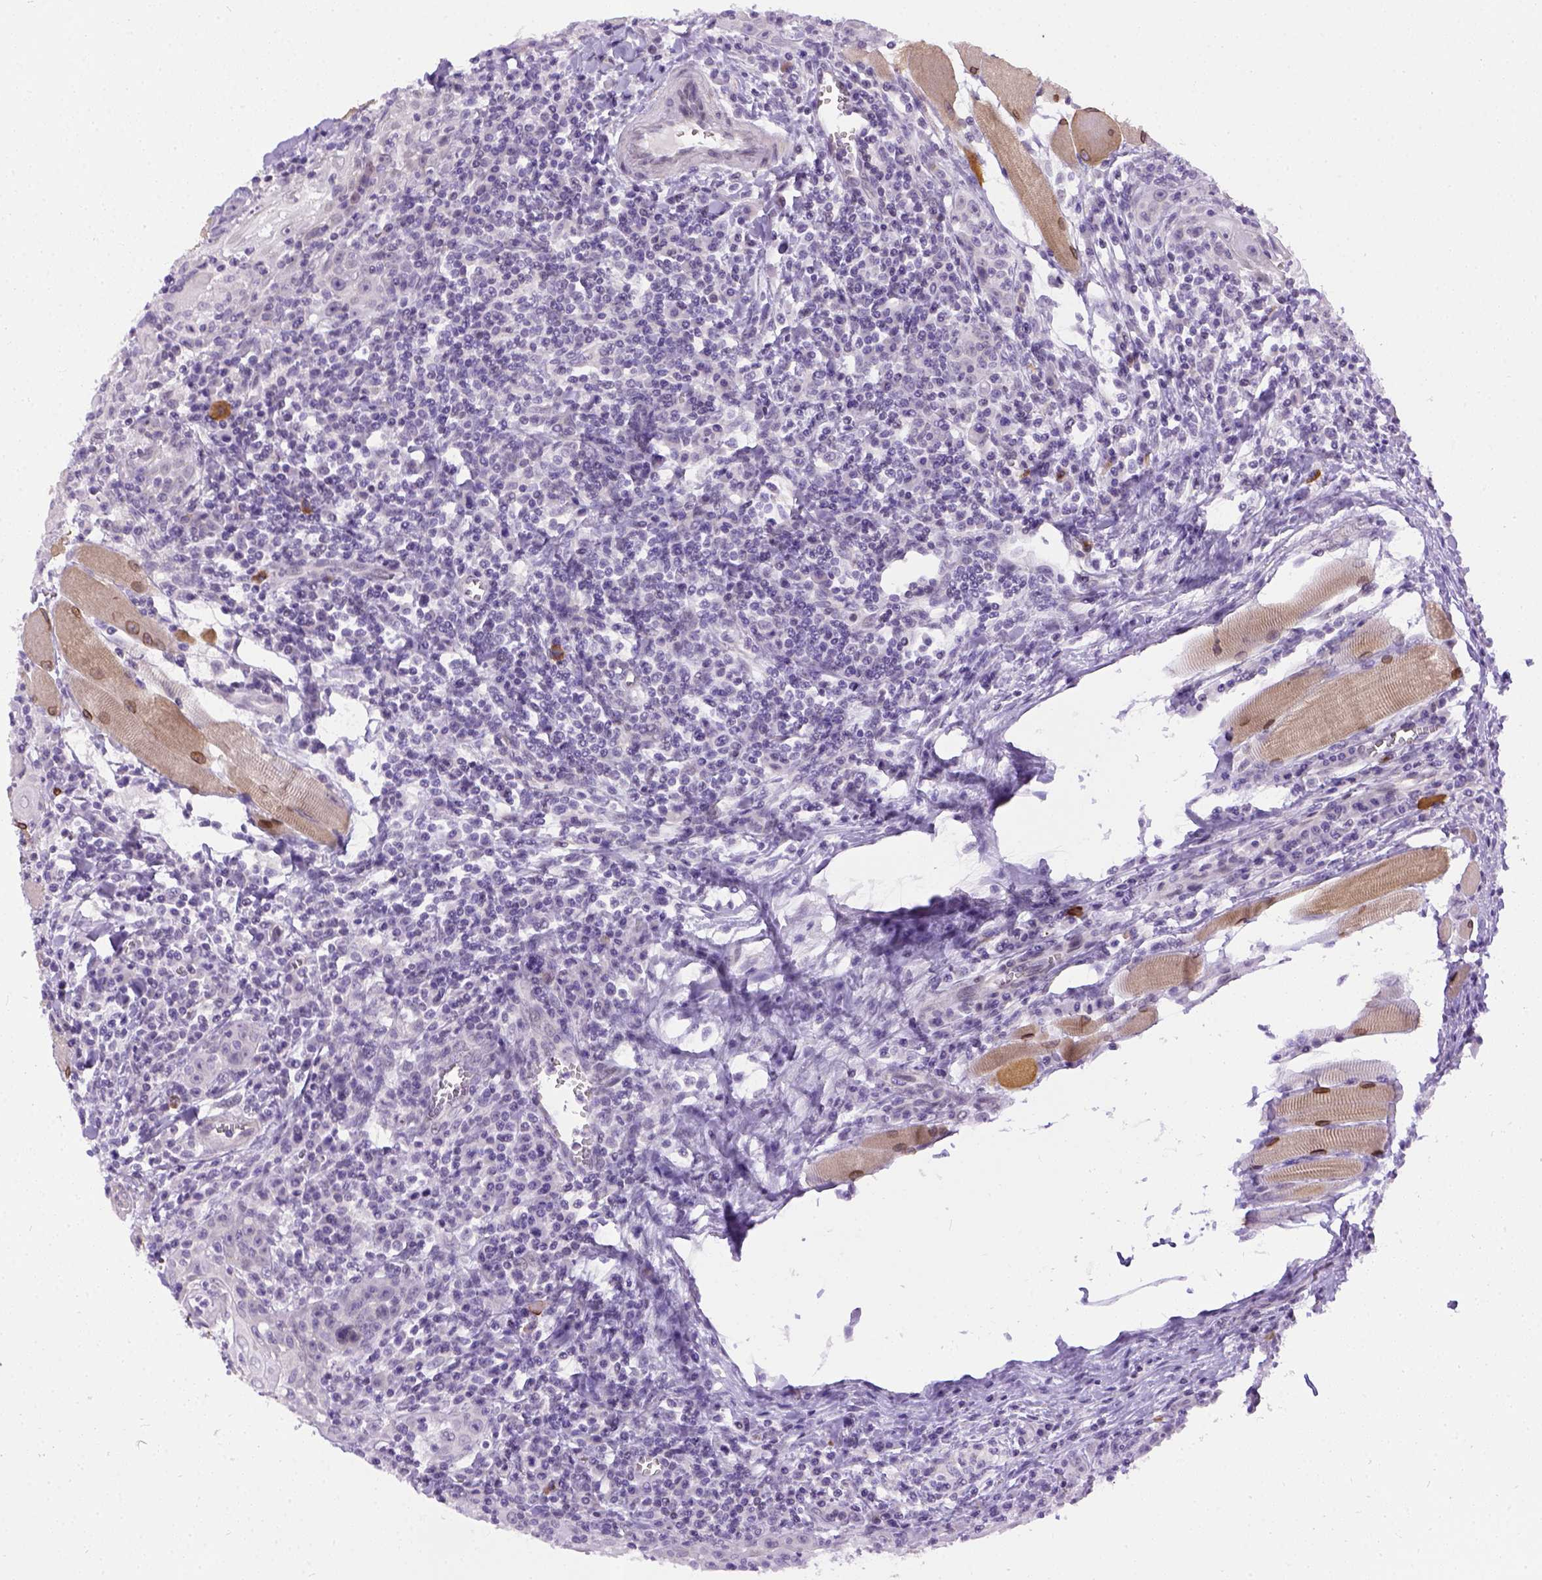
{"staining": {"intensity": "negative", "quantity": "none", "location": "none"}, "tissue": "head and neck cancer", "cell_type": "Tumor cells", "image_type": "cancer", "snomed": [{"axis": "morphology", "description": "Squamous cell carcinoma, NOS"}, {"axis": "topography", "description": "Head-Neck"}], "caption": "Head and neck squamous cell carcinoma stained for a protein using IHC demonstrates no staining tumor cells.", "gene": "FAM184B", "patient": {"sex": "male", "age": 52}}